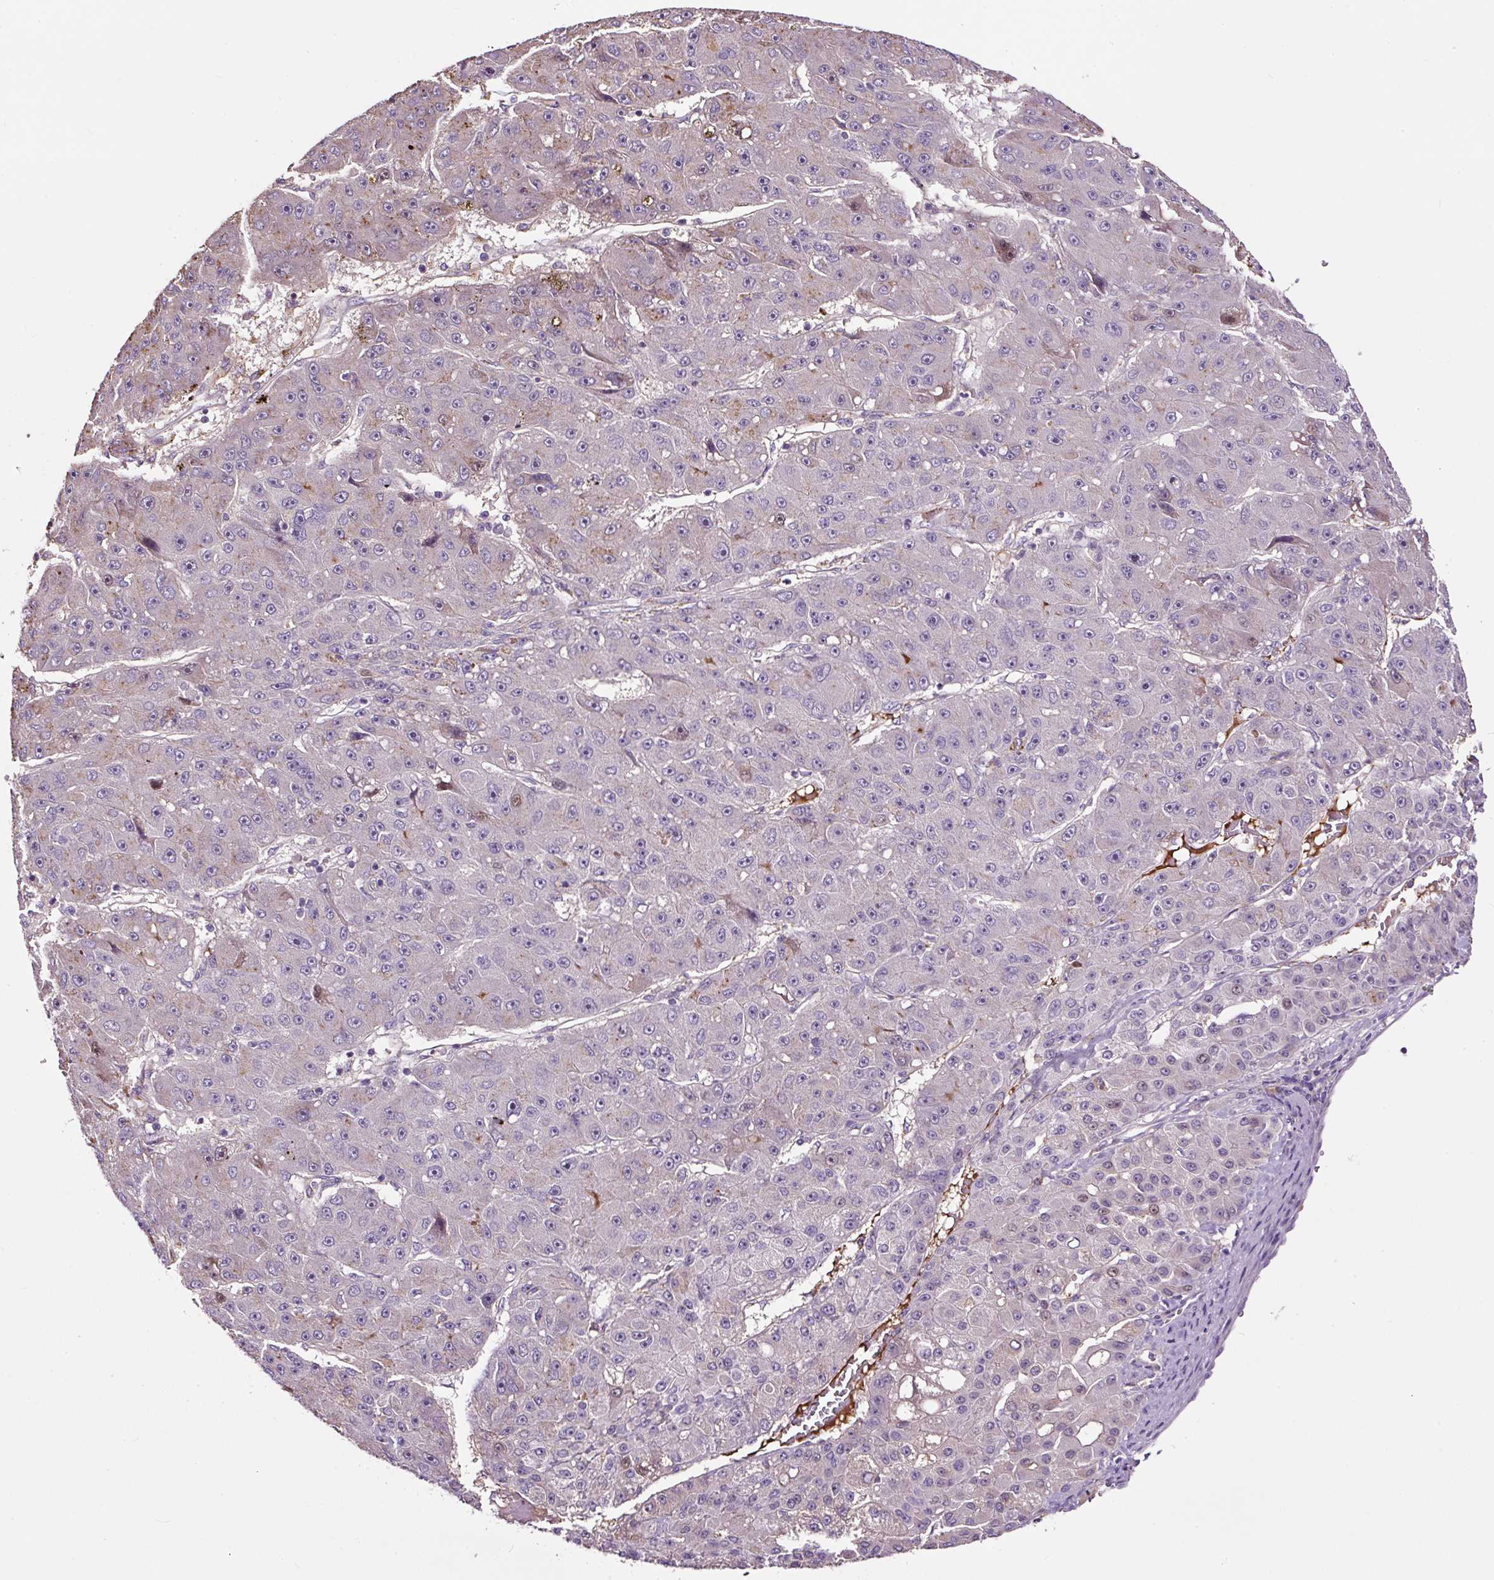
{"staining": {"intensity": "negative", "quantity": "none", "location": "none"}, "tissue": "liver cancer", "cell_type": "Tumor cells", "image_type": "cancer", "snomed": [{"axis": "morphology", "description": "Carcinoma, Hepatocellular, NOS"}, {"axis": "topography", "description": "Liver"}], "caption": "This is a image of immunohistochemistry staining of hepatocellular carcinoma (liver), which shows no expression in tumor cells. (Immunohistochemistry (ihc), brightfield microscopy, high magnification).", "gene": "LRRC24", "patient": {"sex": "male", "age": 67}}